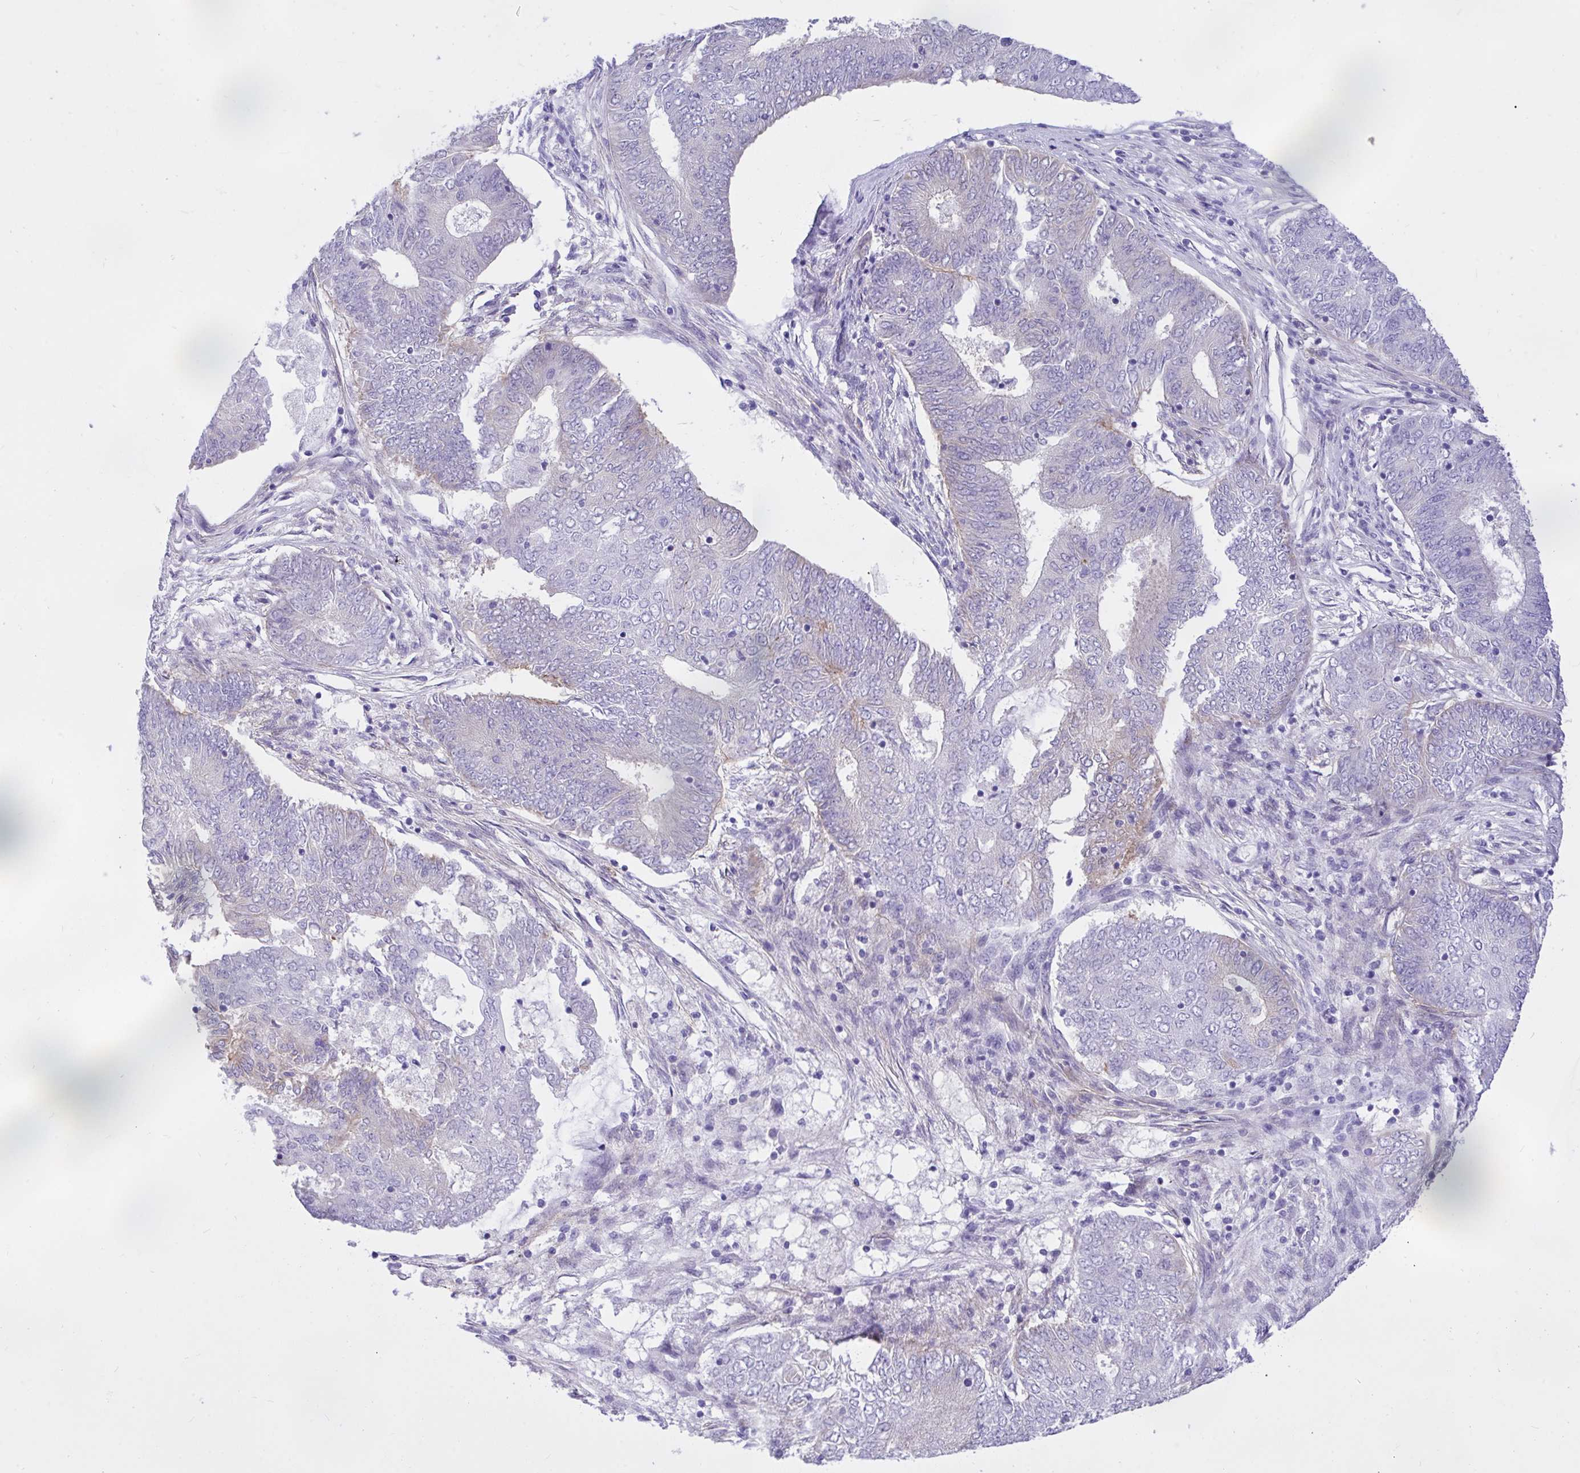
{"staining": {"intensity": "negative", "quantity": "none", "location": "none"}, "tissue": "endometrial cancer", "cell_type": "Tumor cells", "image_type": "cancer", "snomed": [{"axis": "morphology", "description": "Adenocarcinoma, NOS"}, {"axis": "topography", "description": "Endometrium"}], "caption": "Immunohistochemistry histopathology image of human adenocarcinoma (endometrial) stained for a protein (brown), which shows no staining in tumor cells.", "gene": "TLN2", "patient": {"sex": "female", "age": 62}}